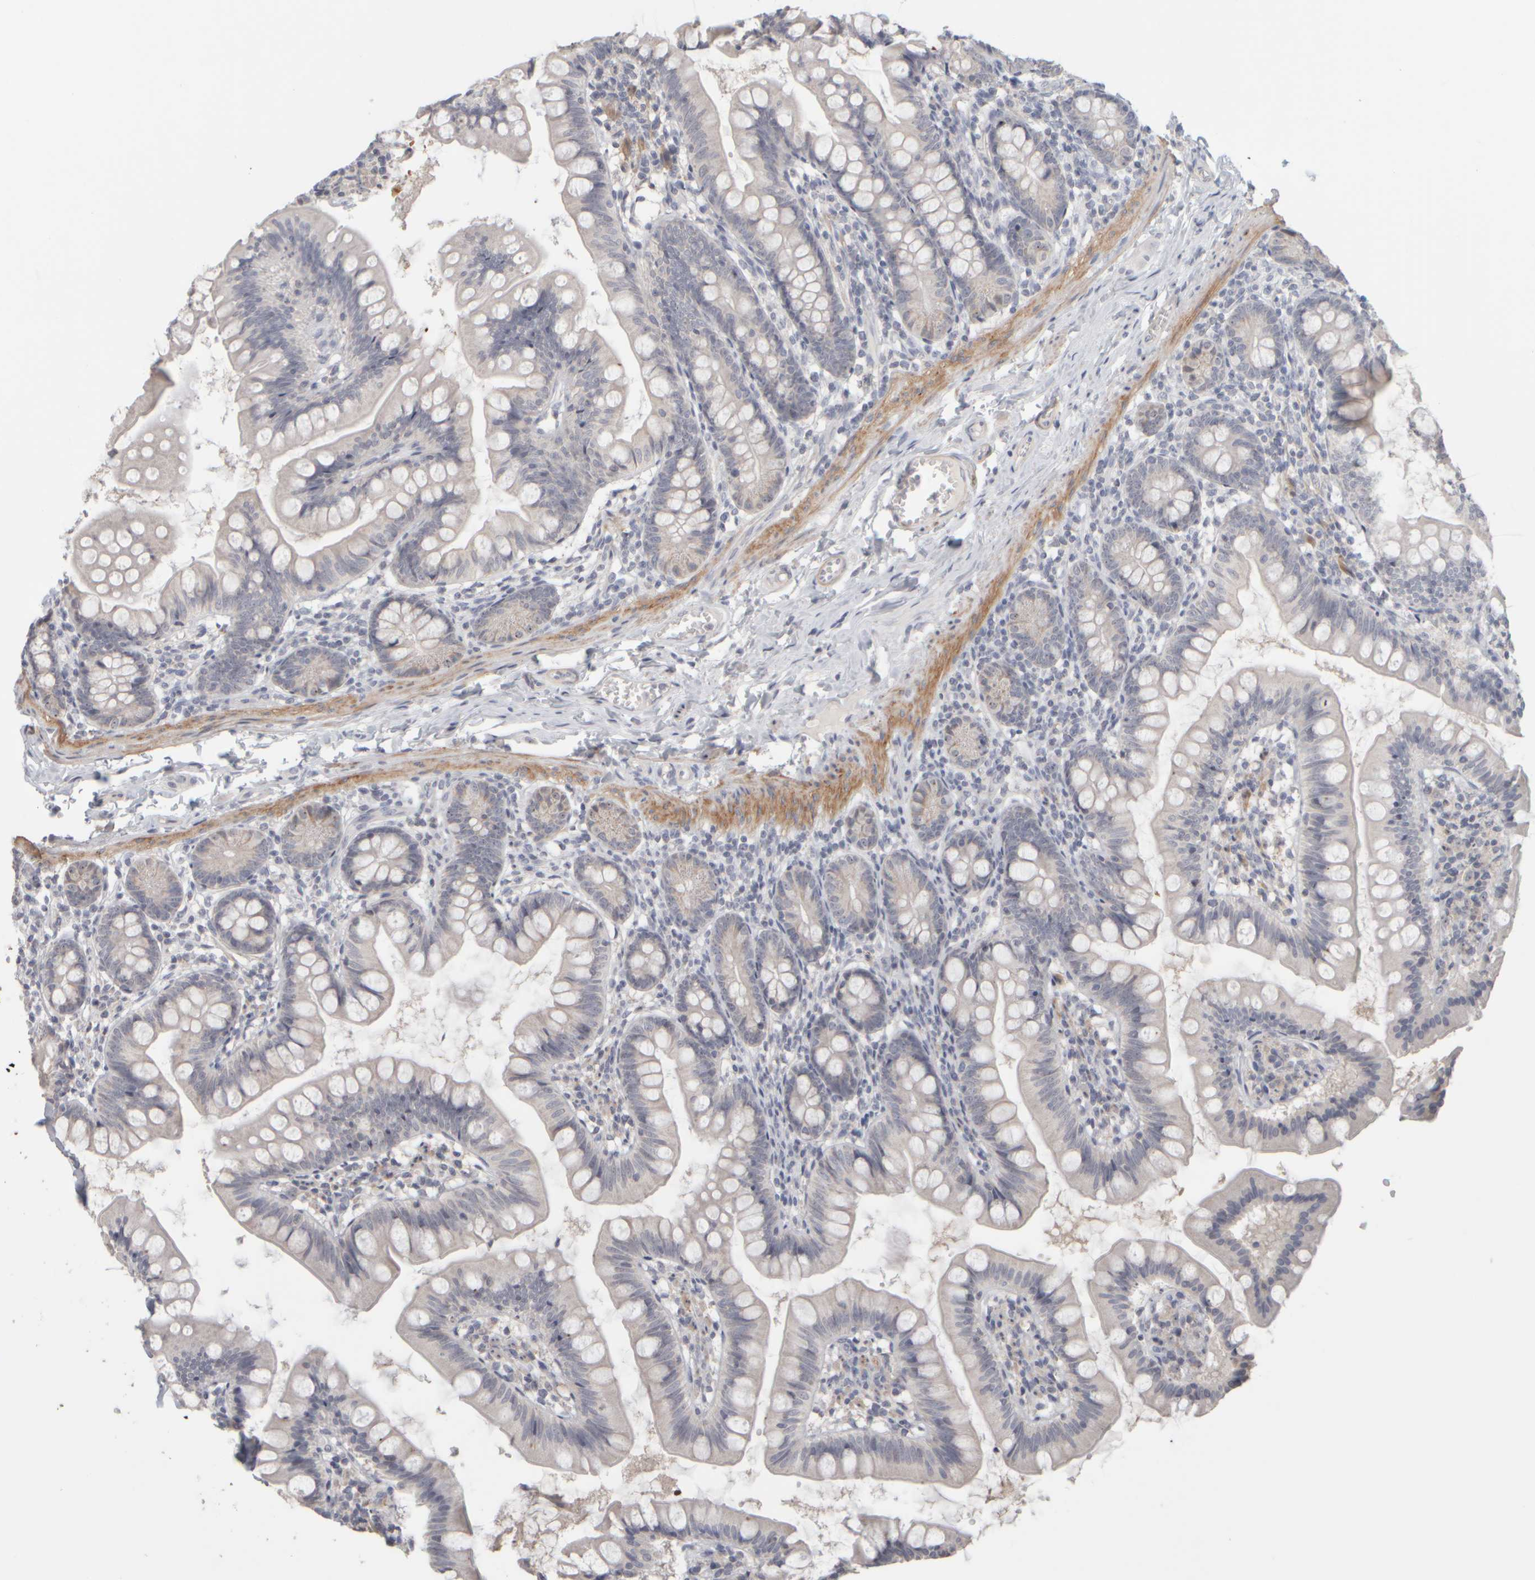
{"staining": {"intensity": "negative", "quantity": "none", "location": "none"}, "tissue": "small intestine", "cell_type": "Glandular cells", "image_type": "normal", "snomed": [{"axis": "morphology", "description": "Normal tissue, NOS"}, {"axis": "topography", "description": "Small intestine"}], "caption": "Immunohistochemistry (IHC) photomicrograph of normal small intestine: human small intestine stained with DAB (3,3'-diaminobenzidine) reveals no significant protein positivity in glandular cells.", "gene": "DCXR", "patient": {"sex": "male", "age": 7}}